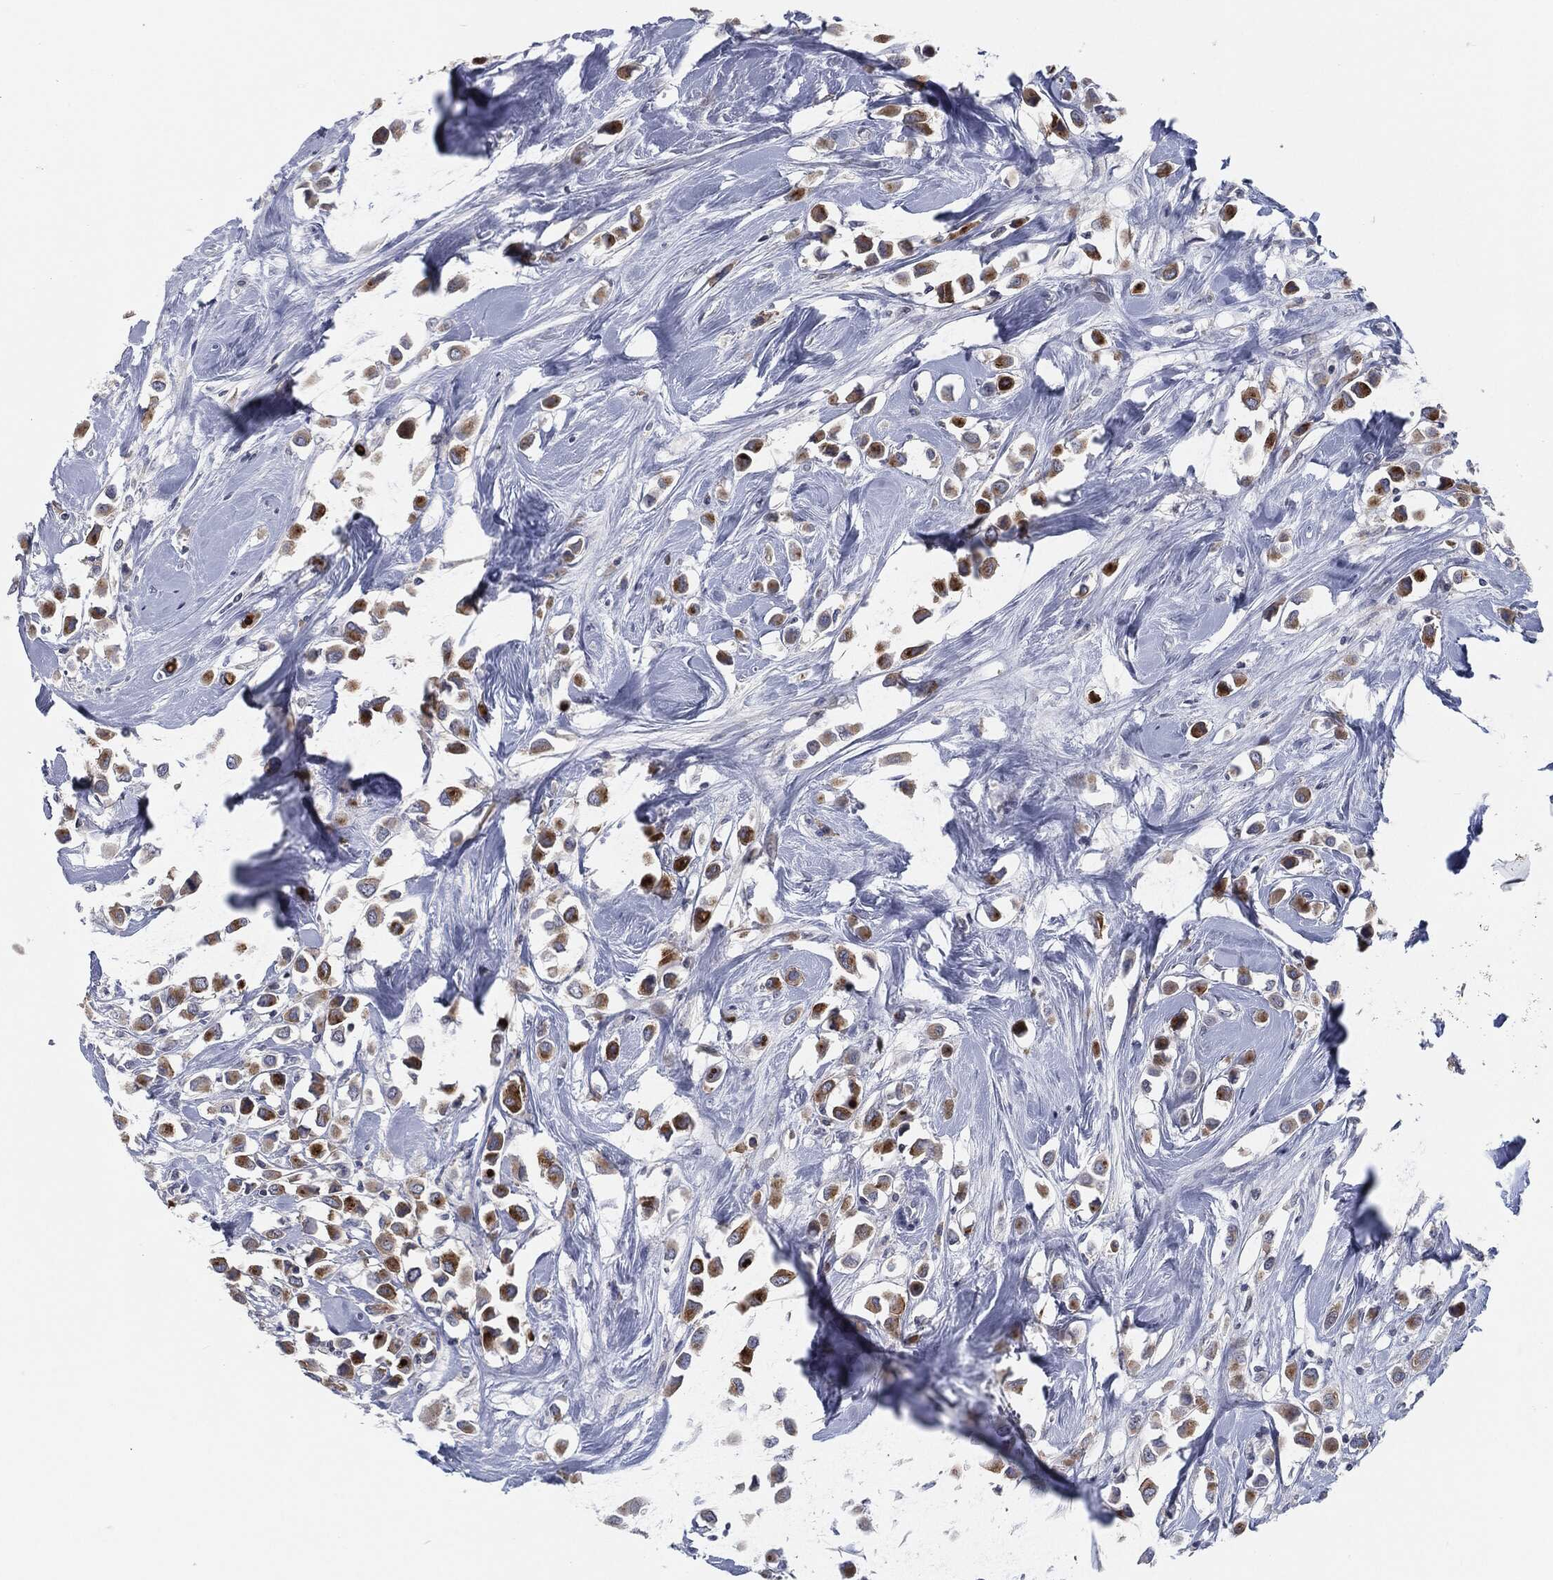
{"staining": {"intensity": "strong", "quantity": "25%-75%", "location": "cytoplasmic/membranous"}, "tissue": "breast cancer", "cell_type": "Tumor cells", "image_type": "cancer", "snomed": [{"axis": "morphology", "description": "Duct carcinoma"}, {"axis": "topography", "description": "Breast"}], "caption": "Breast cancer (intraductal carcinoma) stained for a protein demonstrates strong cytoplasmic/membranous positivity in tumor cells. Immunohistochemistry stains the protein of interest in brown and the nuclei are stained blue.", "gene": "PROM1", "patient": {"sex": "female", "age": 61}}